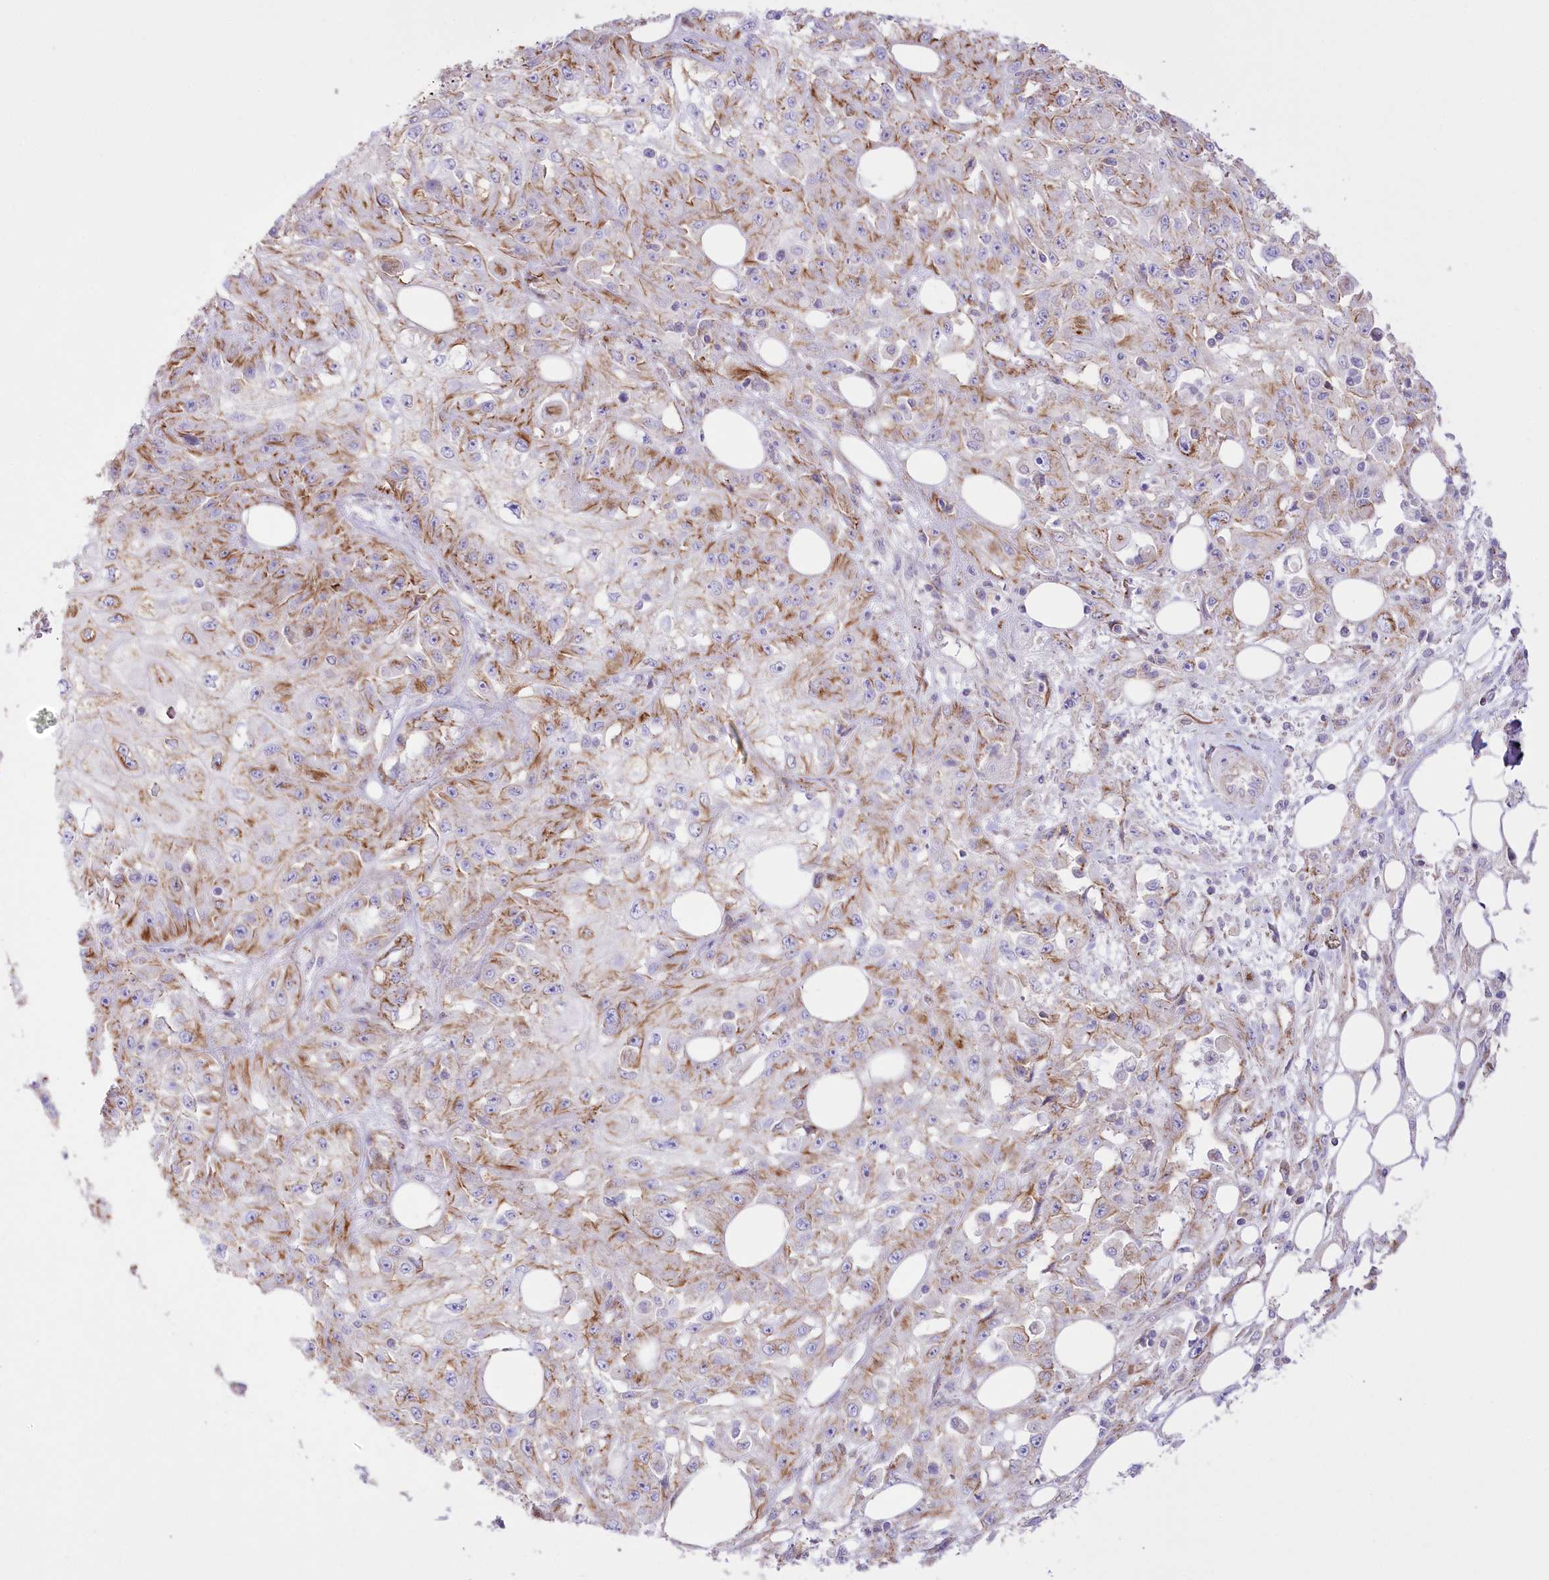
{"staining": {"intensity": "moderate", "quantity": "25%-75%", "location": "cytoplasmic/membranous"}, "tissue": "skin cancer", "cell_type": "Tumor cells", "image_type": "cancer", "snomed": [{"axis": "morphology", "description": "Squamous cell carcinoma, NOS"}, {"axis": "morphology", "description": "Squamous cell carcinoma, metastatic, NOS"}, {"axis": "topography", "description": "Skin"}, {"axis": "topography", "description": "Lymph node"}], "caption": "A photomicrograph showing moderate cytoplasmic/membranous staining in about 25%-75% of tumor cells in skin cancer, as visualized by brown immunohistochemical staining.", "gene": "FAM216A", "patient": {"sex": "male", "age": 75}}